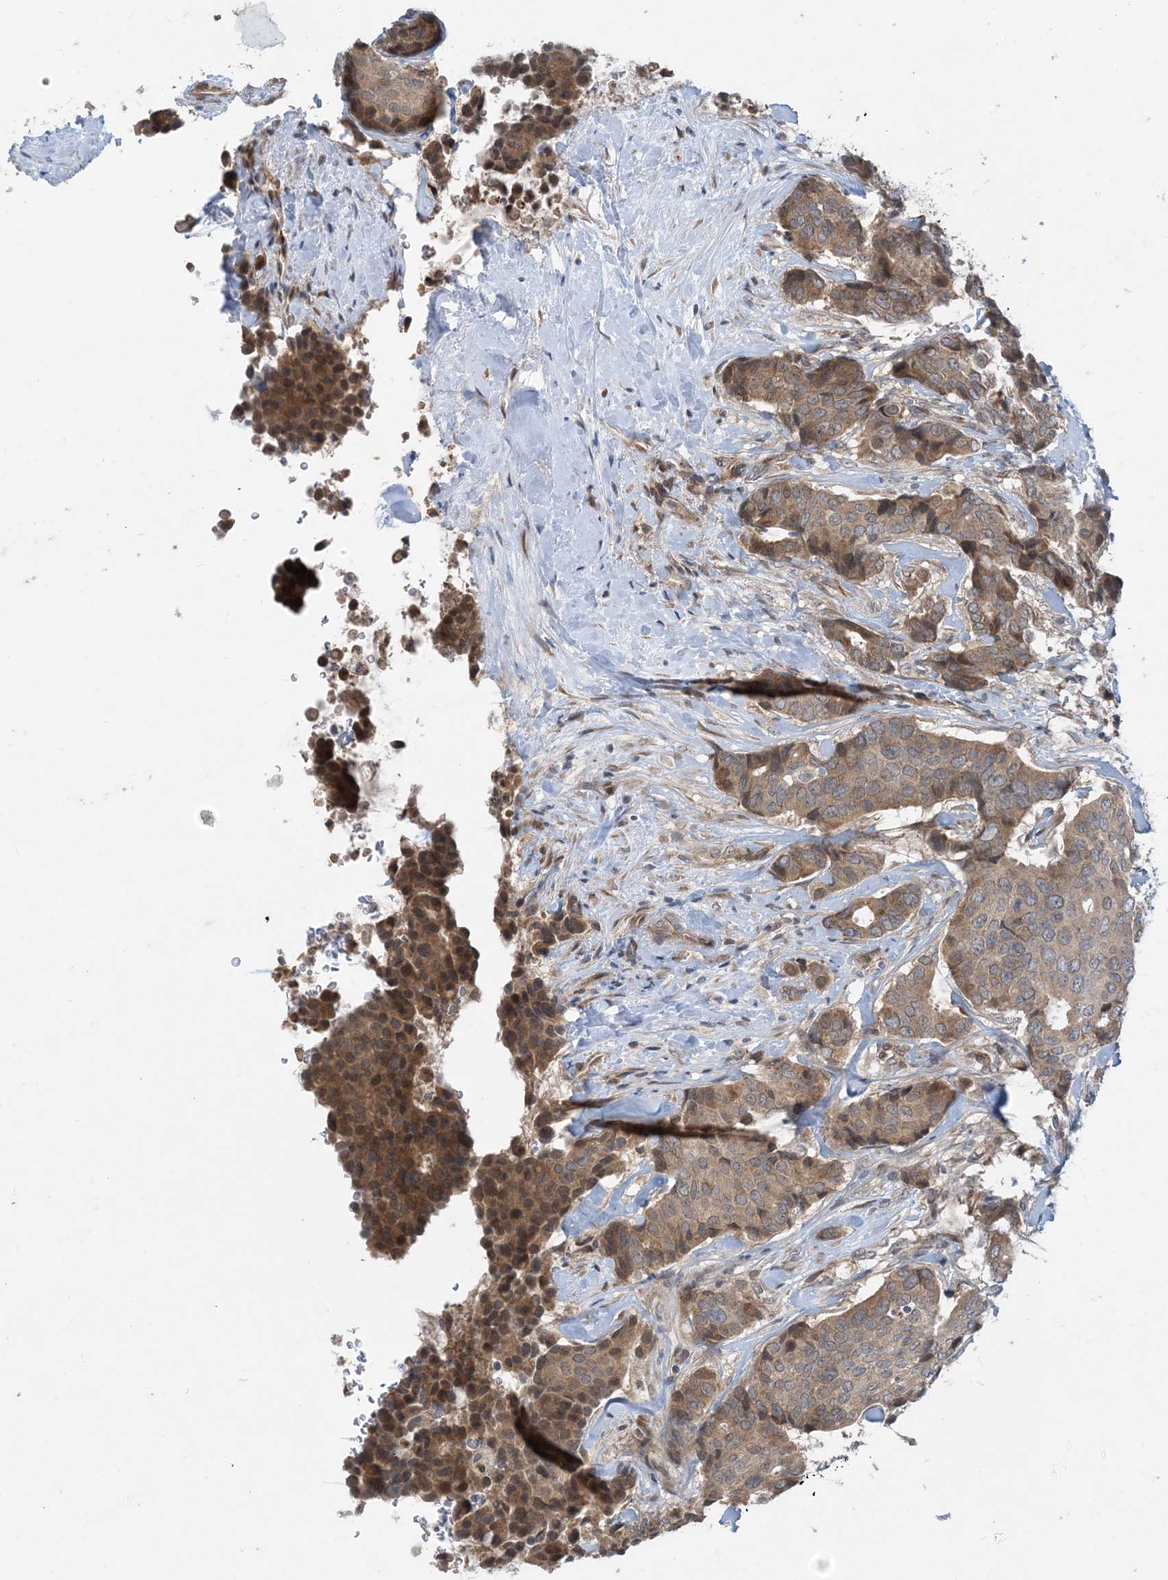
{"staining": {"intensity": "weak", "quantity": ">75%", "location": "cytoplasmic/membranous"}, "tissue": "breast cancer", "cell_type": "Tumor cells", "image_type": "cancer", "snomed": [{"axis": "morphology", "description": "Duct carcinoma"}, {"axis": "topography", "description": "Breast"}], "caption": "Weak cytoplasmic/membranous positivity for a protein is identified in approximately >75% of tumor cells of breast intraductal carcinoma using immunohistochemistry (IHC).", "gene": "PHOSPHO2", "patient": {"sex": "female", "age": 75}}